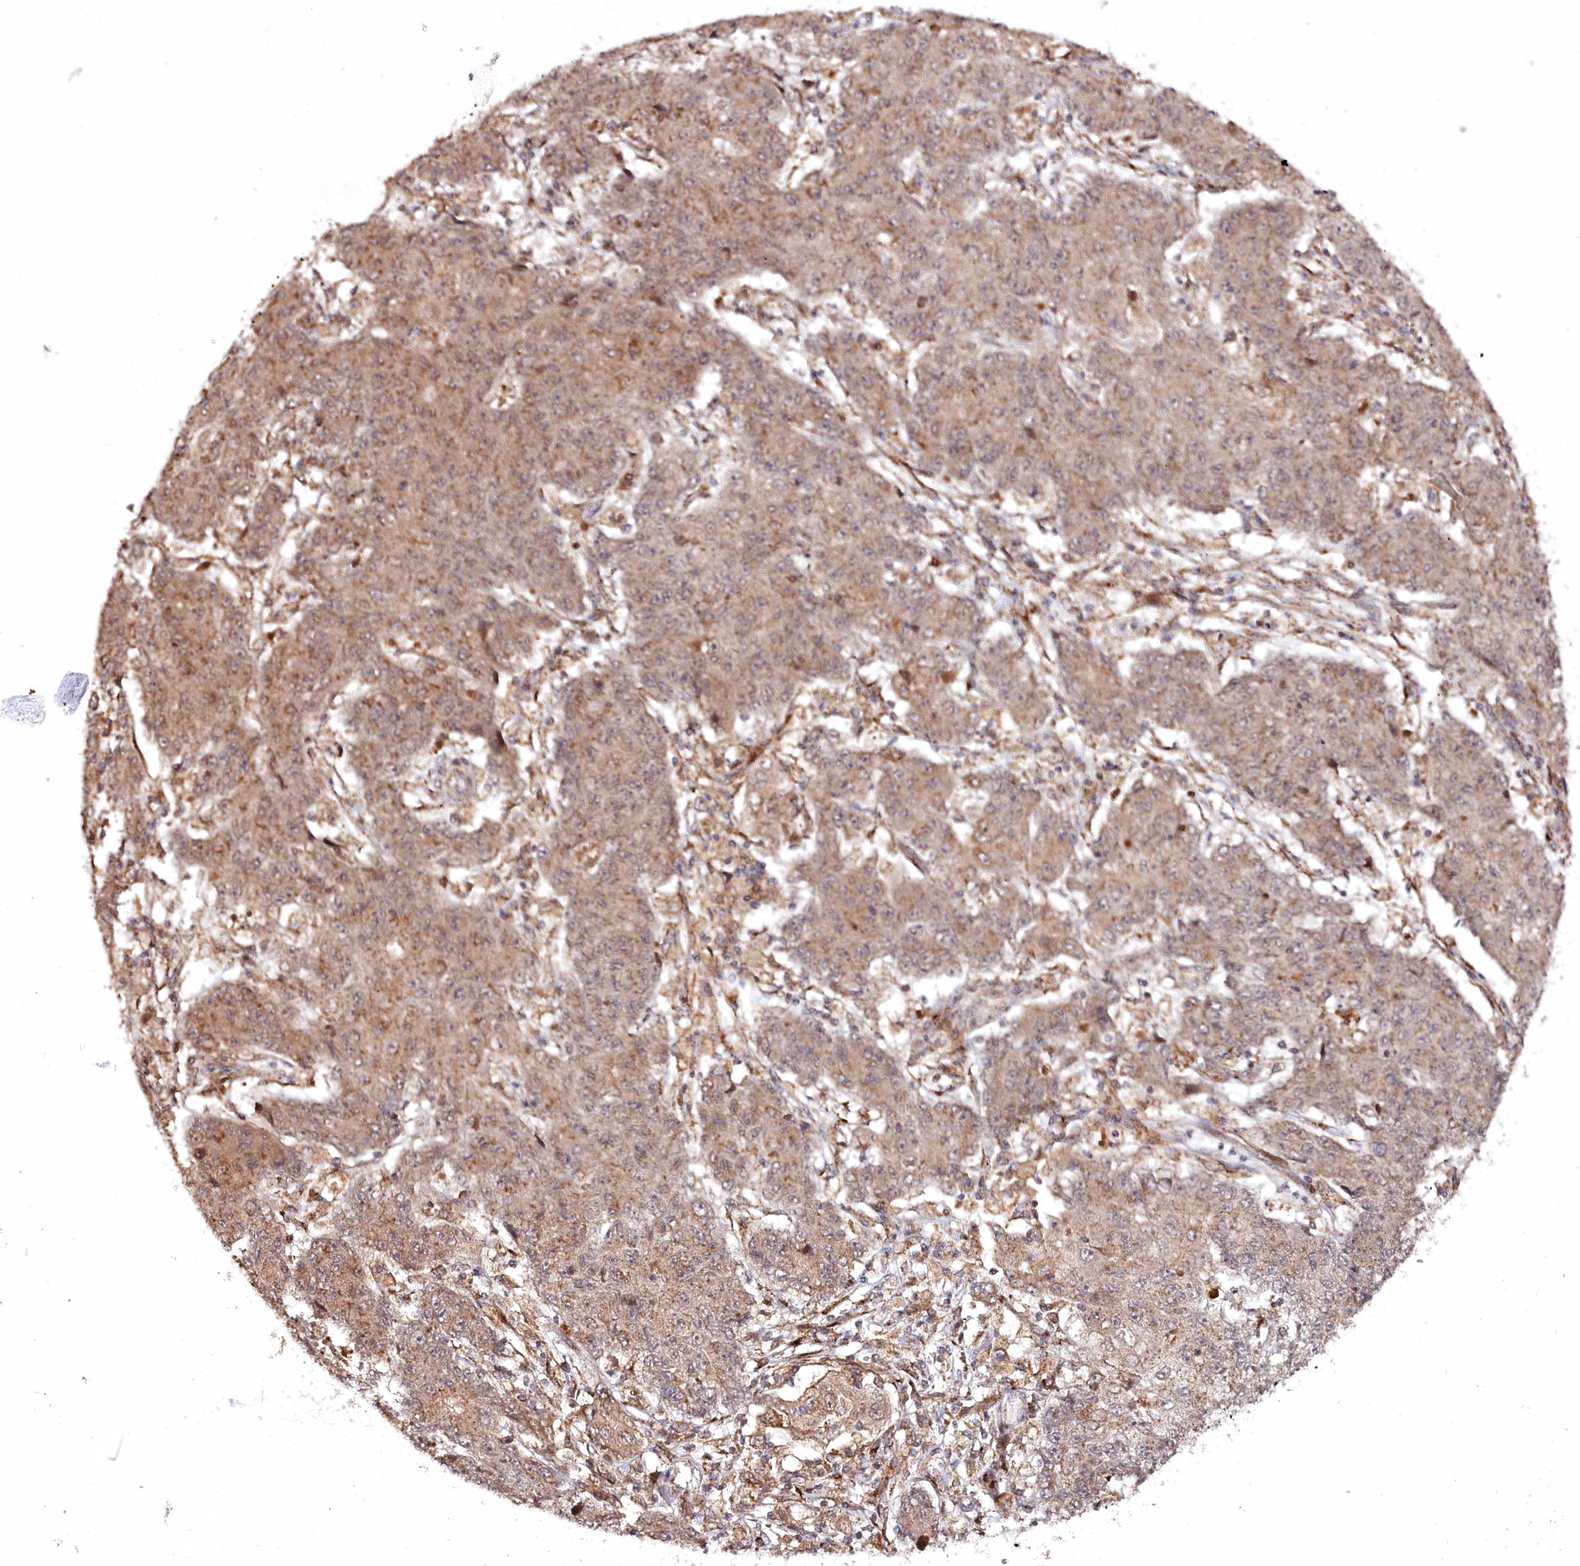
{"staining": {"intensity": "moderate", "quantity": ">75%", "location": "cytoplasmic/membranous"}, "tissue": "ovarian cancer", "cell_type": "Tumor cells", "image_type": "cancer", "snomed": [{"axis": "morphology", "description": "Carcinoma, endometroid"}, {"axis": "topography", "description": "Ovary"}], "caption": "This is a micrograph of immunohistochemistry (IHC) staining of ovarian cancer (endometroid carcinoma), which shows moderate positivity in the cytoplasmic/membranous of tumor cells.", "gene": "COPG1", "patient": {"sex": "female", "age": 42}}